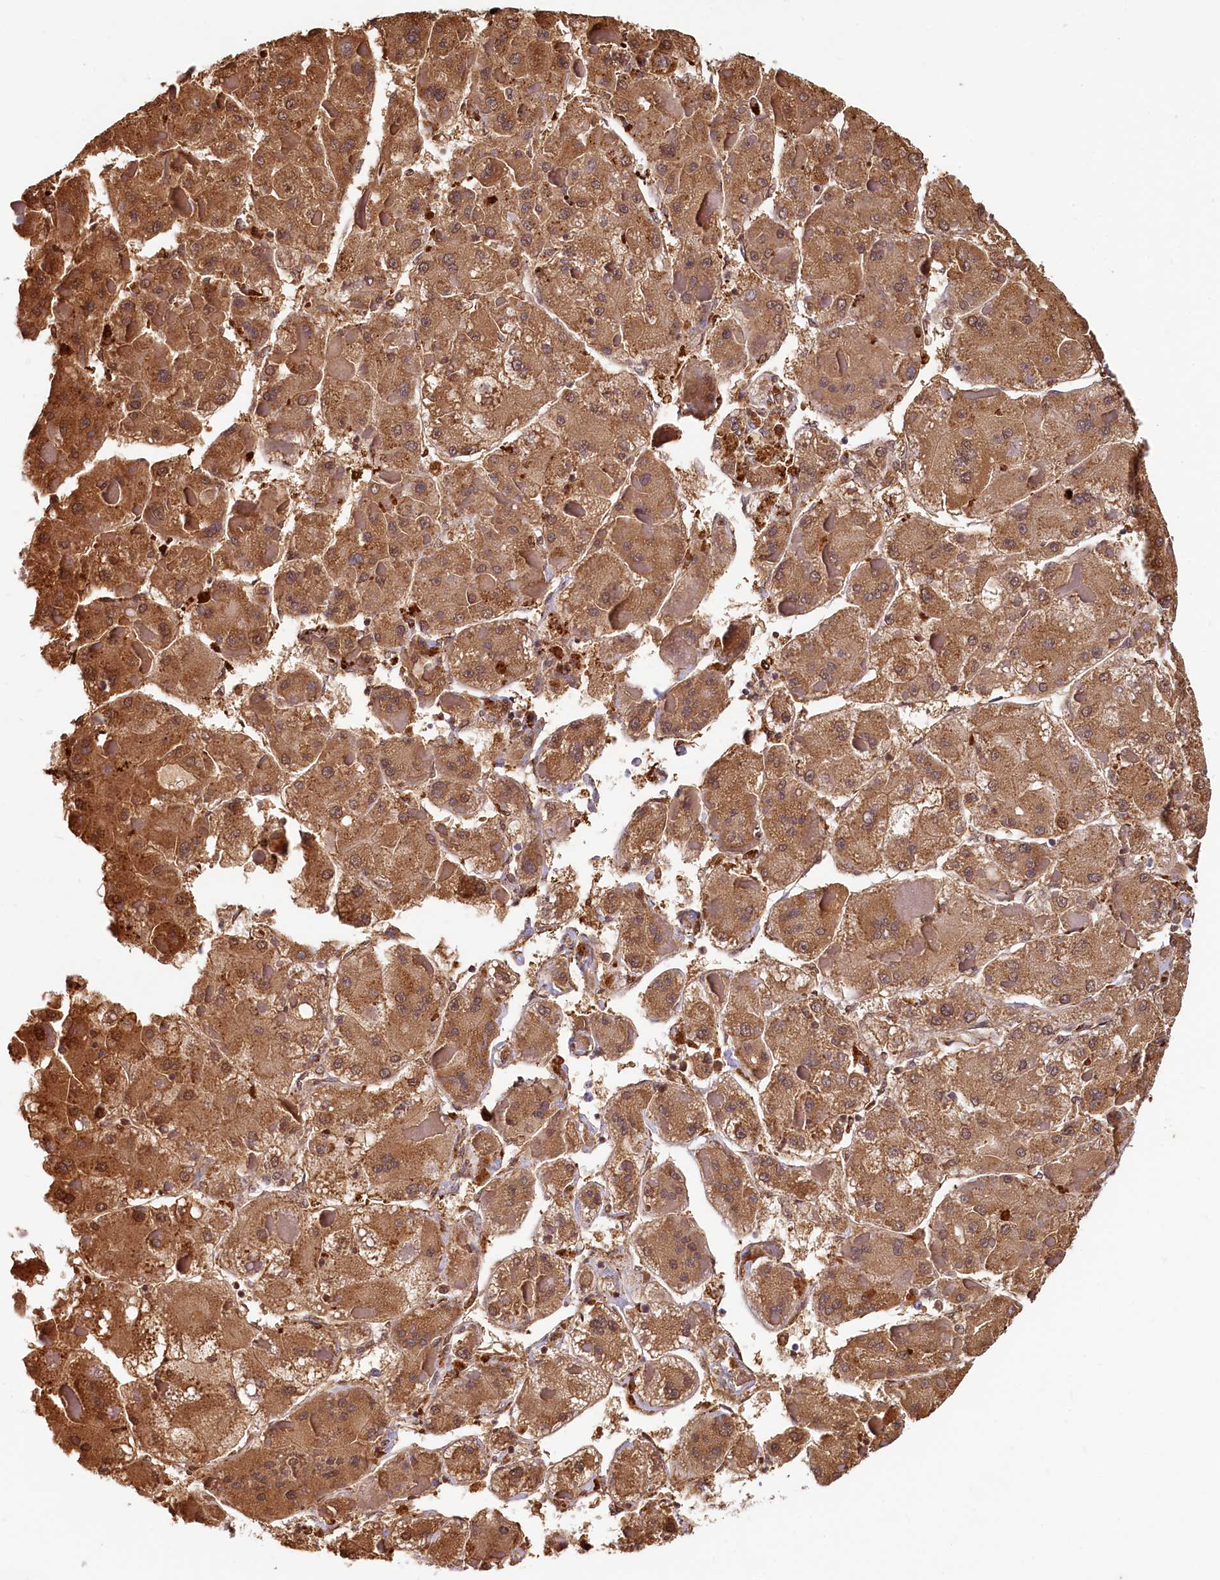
{"staining": {"intensity": "moderate", "quantity": ">75%", "location": "cytoplasmic/membranous"}, "tissue": "liver cancer", "cell_type": "Tumor cells", "image_type": "cancer", "snomed": [{"axis": "morphology", "description": "Carcinoma, Hepatocellular, NOS"}, {"axis": "topography", "description": "Liver"}], "caption": "The photomicrograph demonstrates staining of liver cancer (hepatocellular carcinoma), revealing moderate cytoplasmic/membranous protein expression (brown color) within tumor cells.", "gene": "LMOD3", "patient": {"sex": "female", "age": 73}}